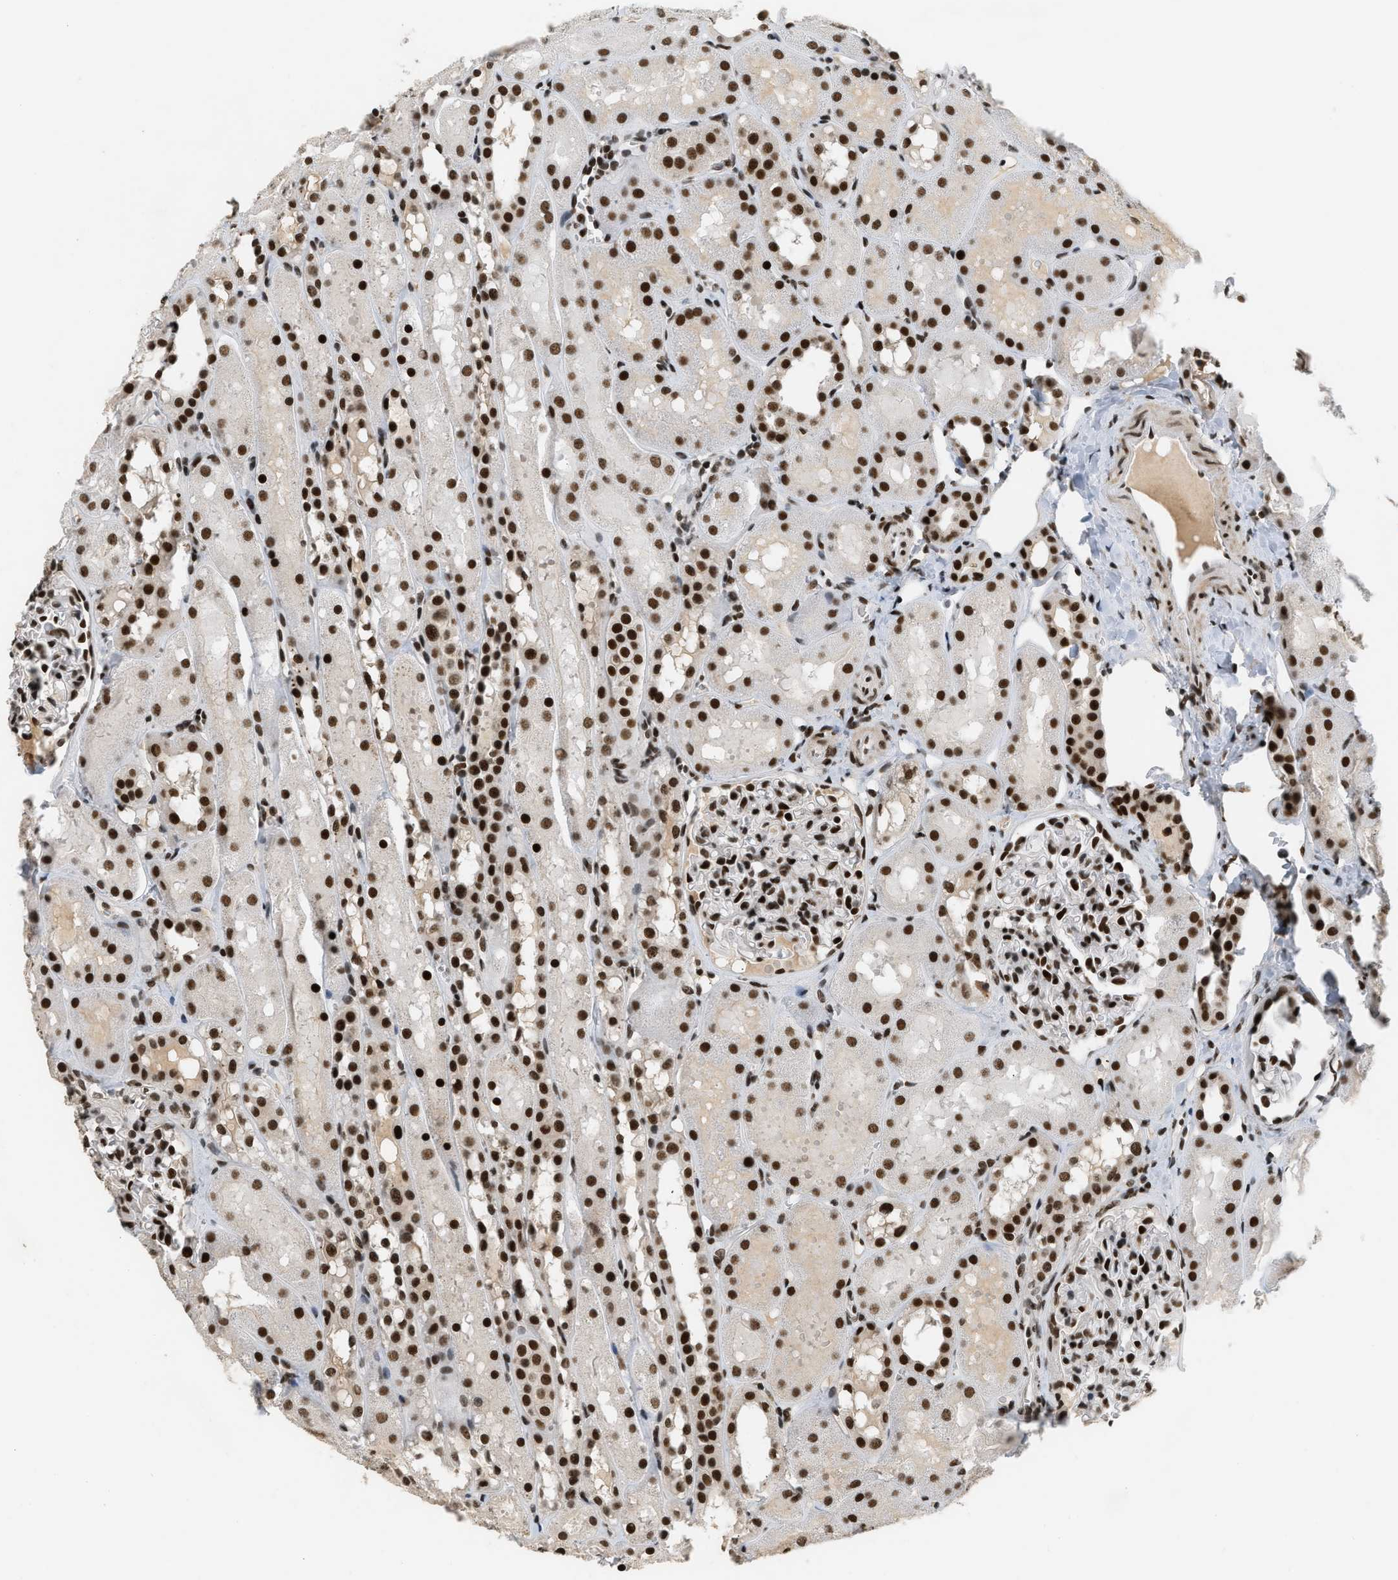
{"staining": {"intensity": "strong", "quantity": ">75%", "location": "nuclear"}, "tissue": "kidney", "cell_type": "Cells in glomeruli", "image_type": "normal", "snomed": [{"axis": "morphology", "description": "Normal tissue, NOS"}, {"axis": "topography", "description": "Kidney"}, {"axis": "topography", "description": "Urinary bladder"}], "caption": "Immunohistochemical staining of benign kidney shows >75% levels of strong nuclear protein positivity in approximately >75% of cells in glomeruli. The staining was performed using DAB (3,3'-diaminobenzidine) to visualize the protein expression in brown, while the nuclei were stained in blue with hematoxylin (Magnification: 20x).", "gene": "SMARCB1", "patient": {"sex": "male", "age": 16}}